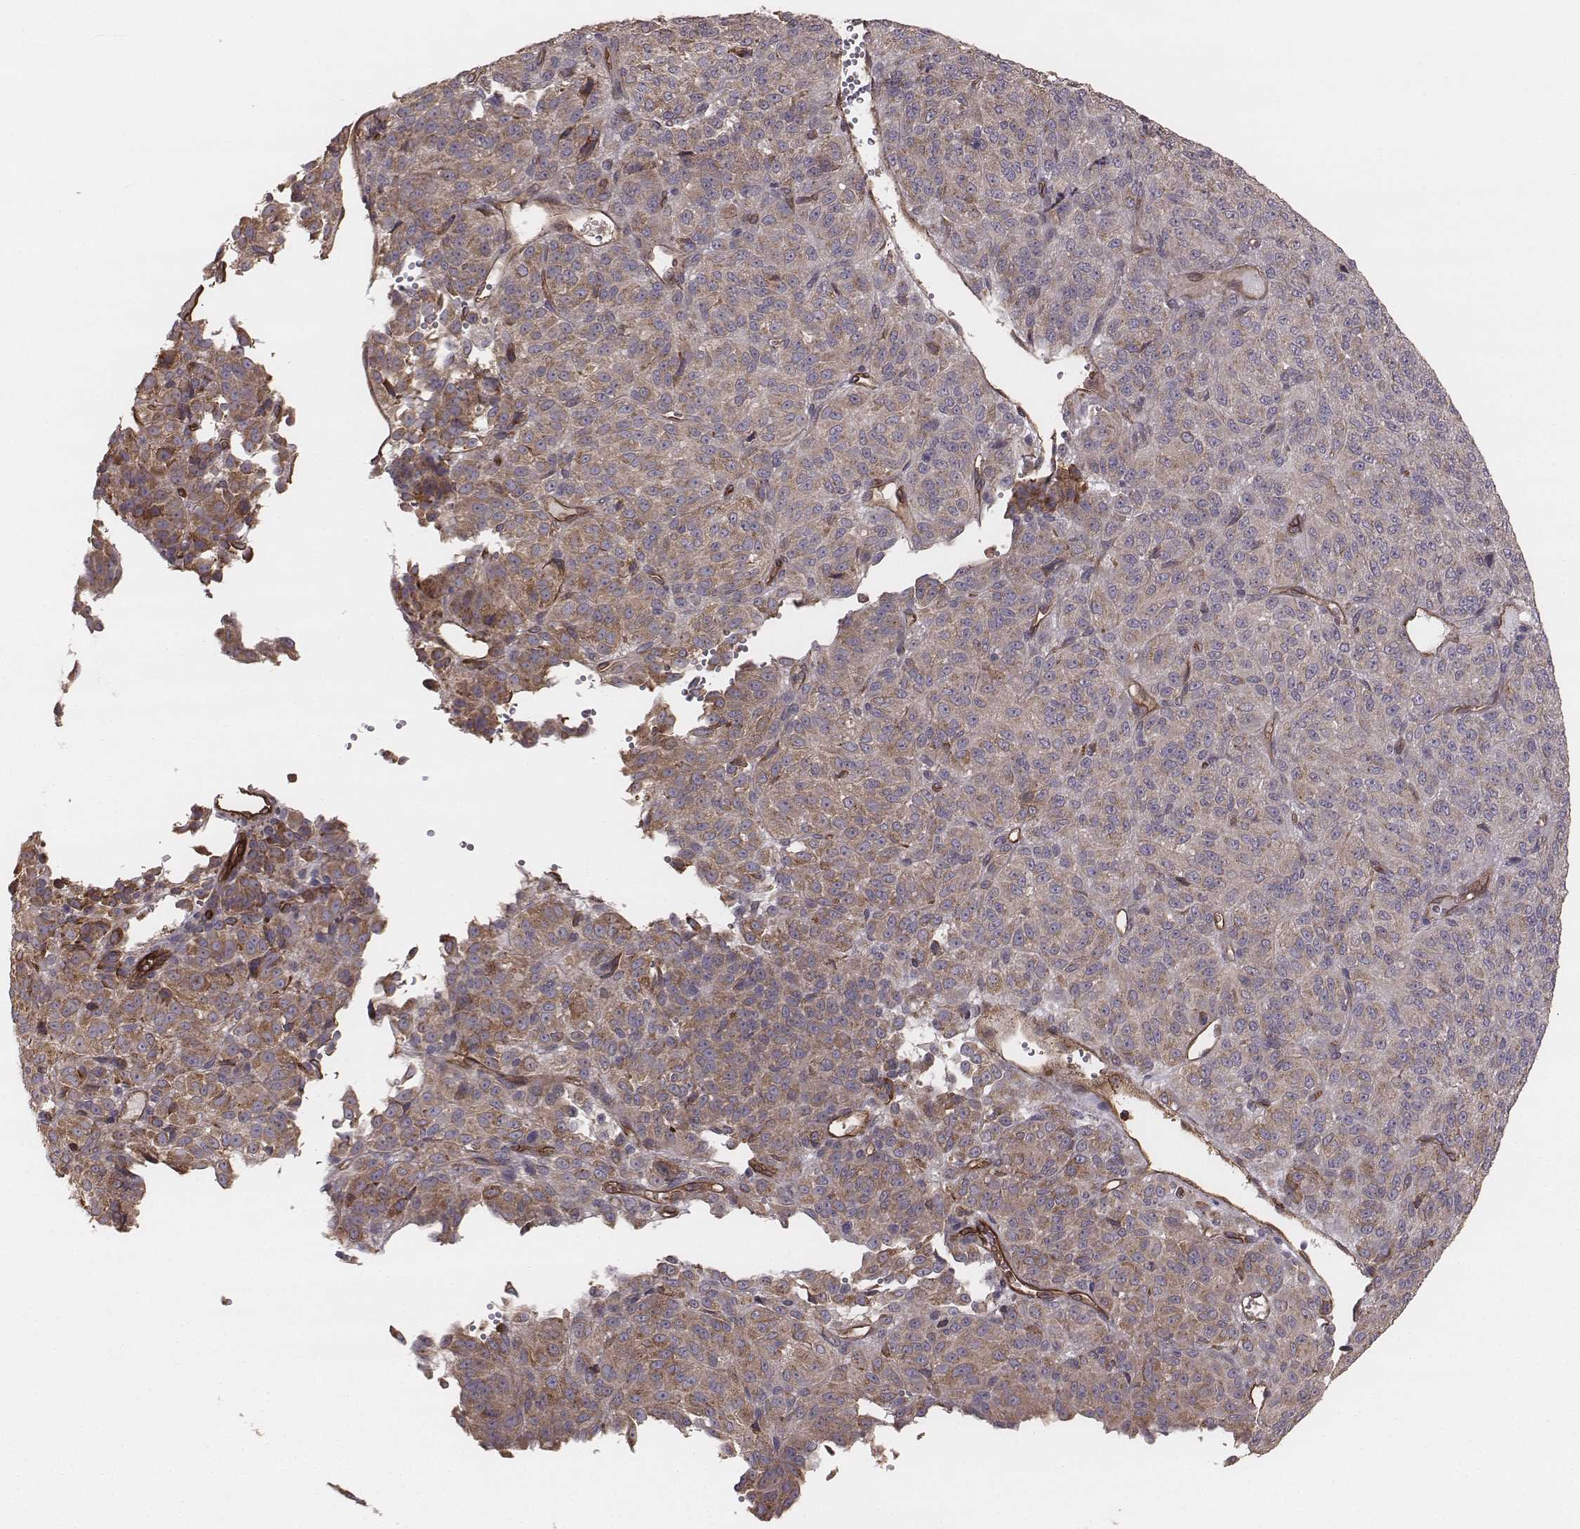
{"staining": {"intensity": "weak", "quantity": "25%-75%", "location": "cytoplasmic/membranous"}, "tissue": "melanoma", "cell_type": "Tumor cells", "image_type": "cancer", "snomed": [{"axis": "morphology", "description": "Malignant melanoma, Metastatic site"}, {"axis": "topography", "description": "Brain"}], "caption": "The immunohistochemical stain highlights weak cytoplasmic/membranous staining in tumor cells of melanoma tissue.", "gene": "PALMD", "patient": {"sex": "female", "age": 56}}